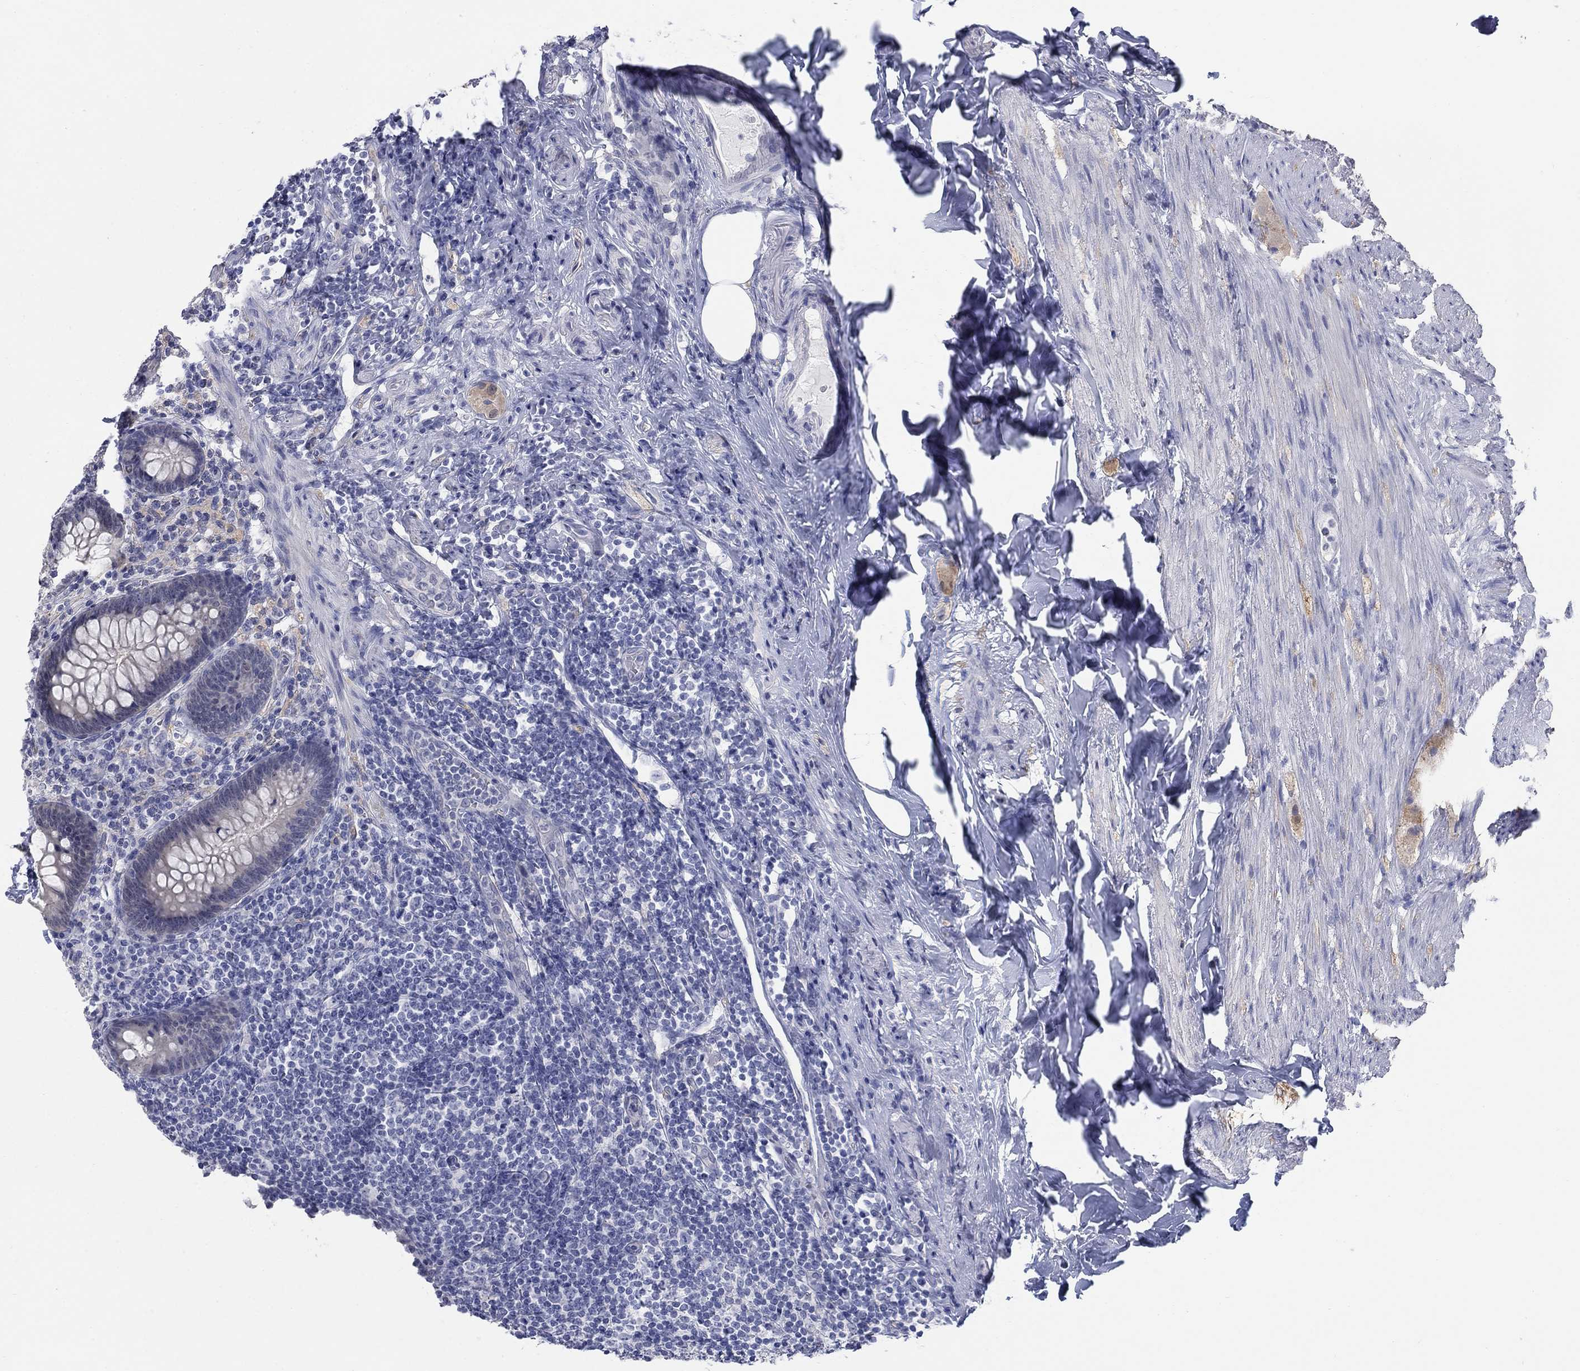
{"staining": {"intensity": "negative", "quantity": "none", "location": "none"}, "tissue": "appendix", "cell_type": "Glandular cells", "image_type": "normal", "snomed": [{"axis": "morphology", "description": "Normal tissue, NOS"}, {"axis": "topography", "description": "Appendix"}], "caption": "Appendix stained for a protein using immunohistochemistry (IHC) reveals no expression glandular cells.", "gene": "ATP6V1G2", "patient": {"sex": "male", "age": 47}}